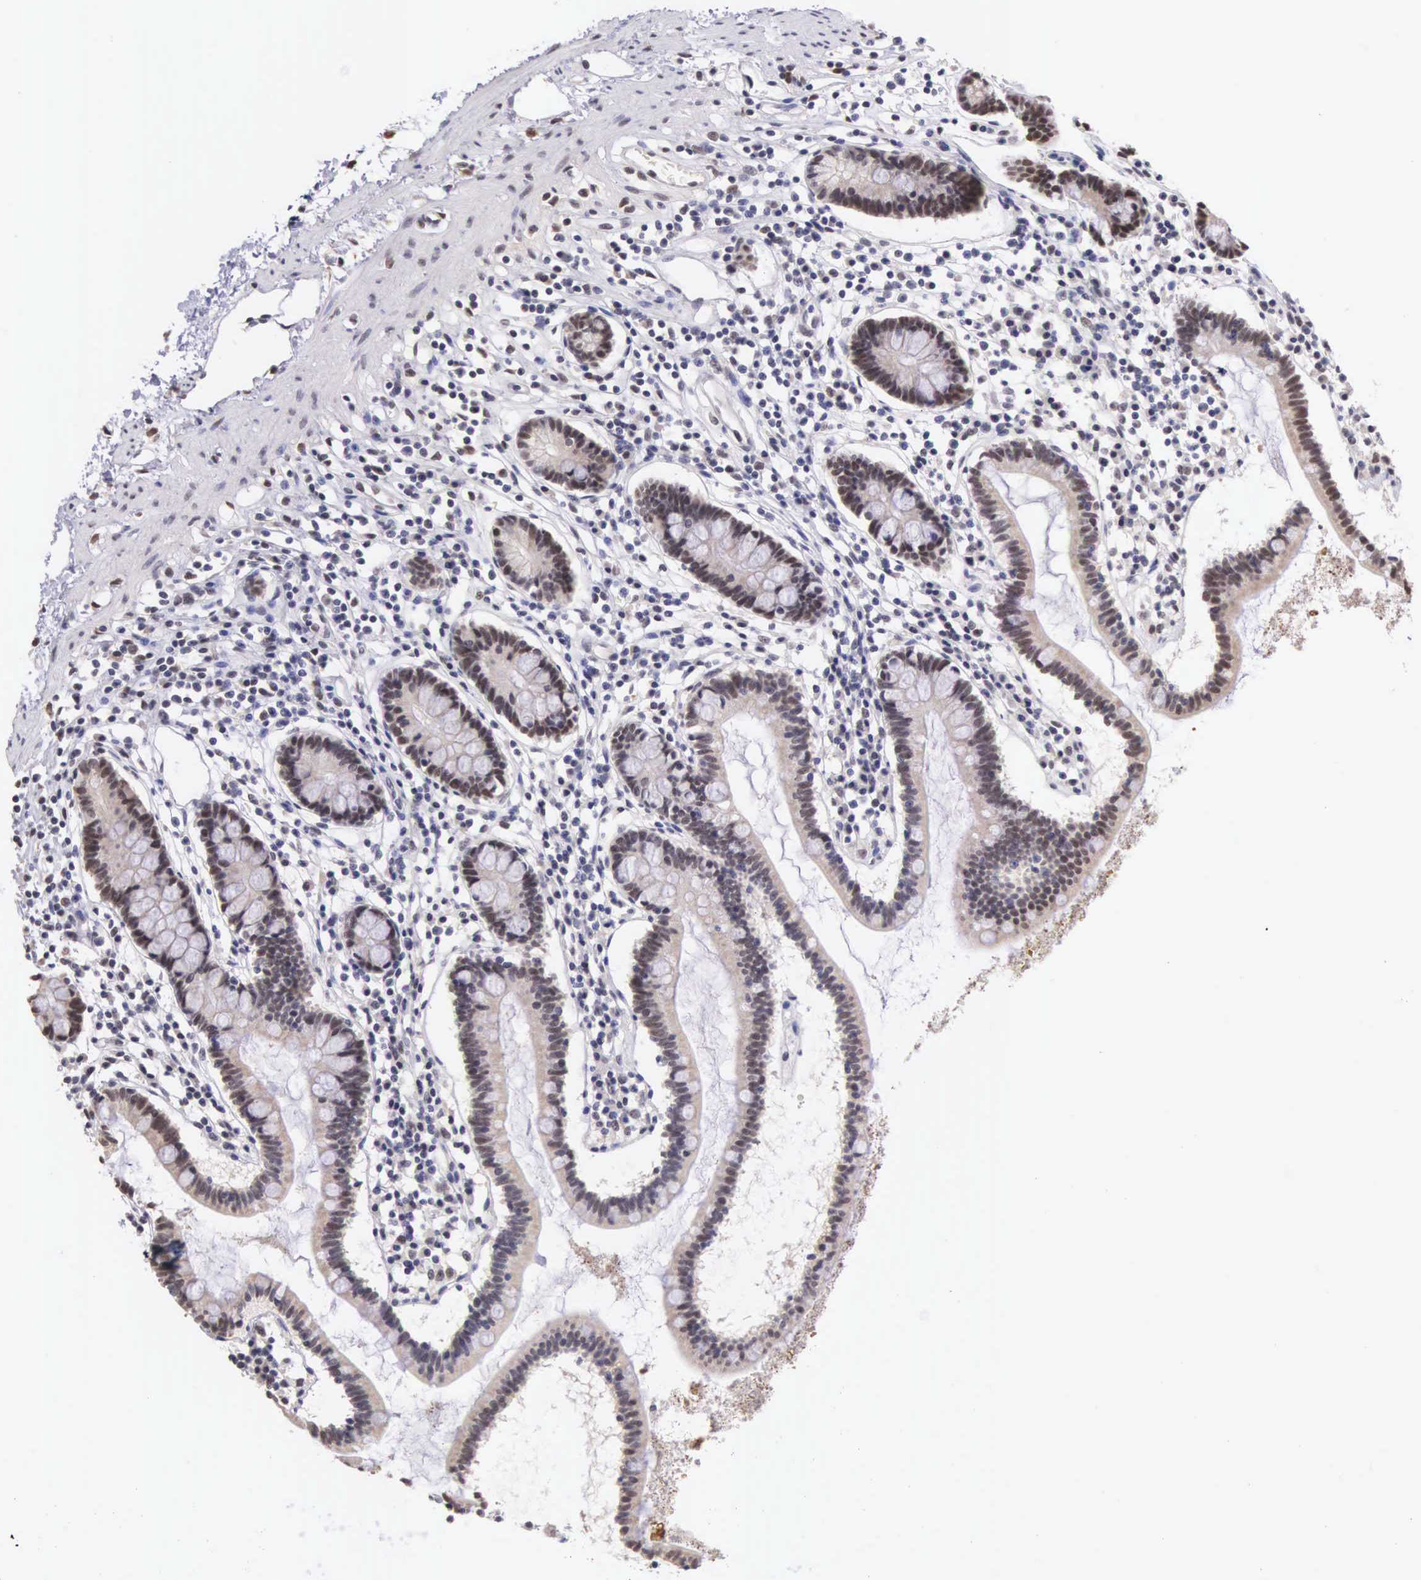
{"staining": {"intensity": "weak", "quantity": "25%-75%", "location": "nuclear"}, "tissue": "small intestine", "cell_type": "Glandular cells", "image_type": "normal", "snomed": [{"axis": "morphology", "description": "Normal tissue, NOS"}, {"axis": "topography", "description": "Small intestine"}], "caption": "DAB immunohistochemical staining of benign human small intestine displays weak nuclear protein positivity in about 25%-75% of glandular cells. The protein of interest is stained brown, and the nuclei are stained in blue (DAB (3,3'-diaminobenzidine) IHC with brightfield microscopy, high magnification).", "gene": "HMGXB4", "patient": {"sex": "female", "age": 37}}